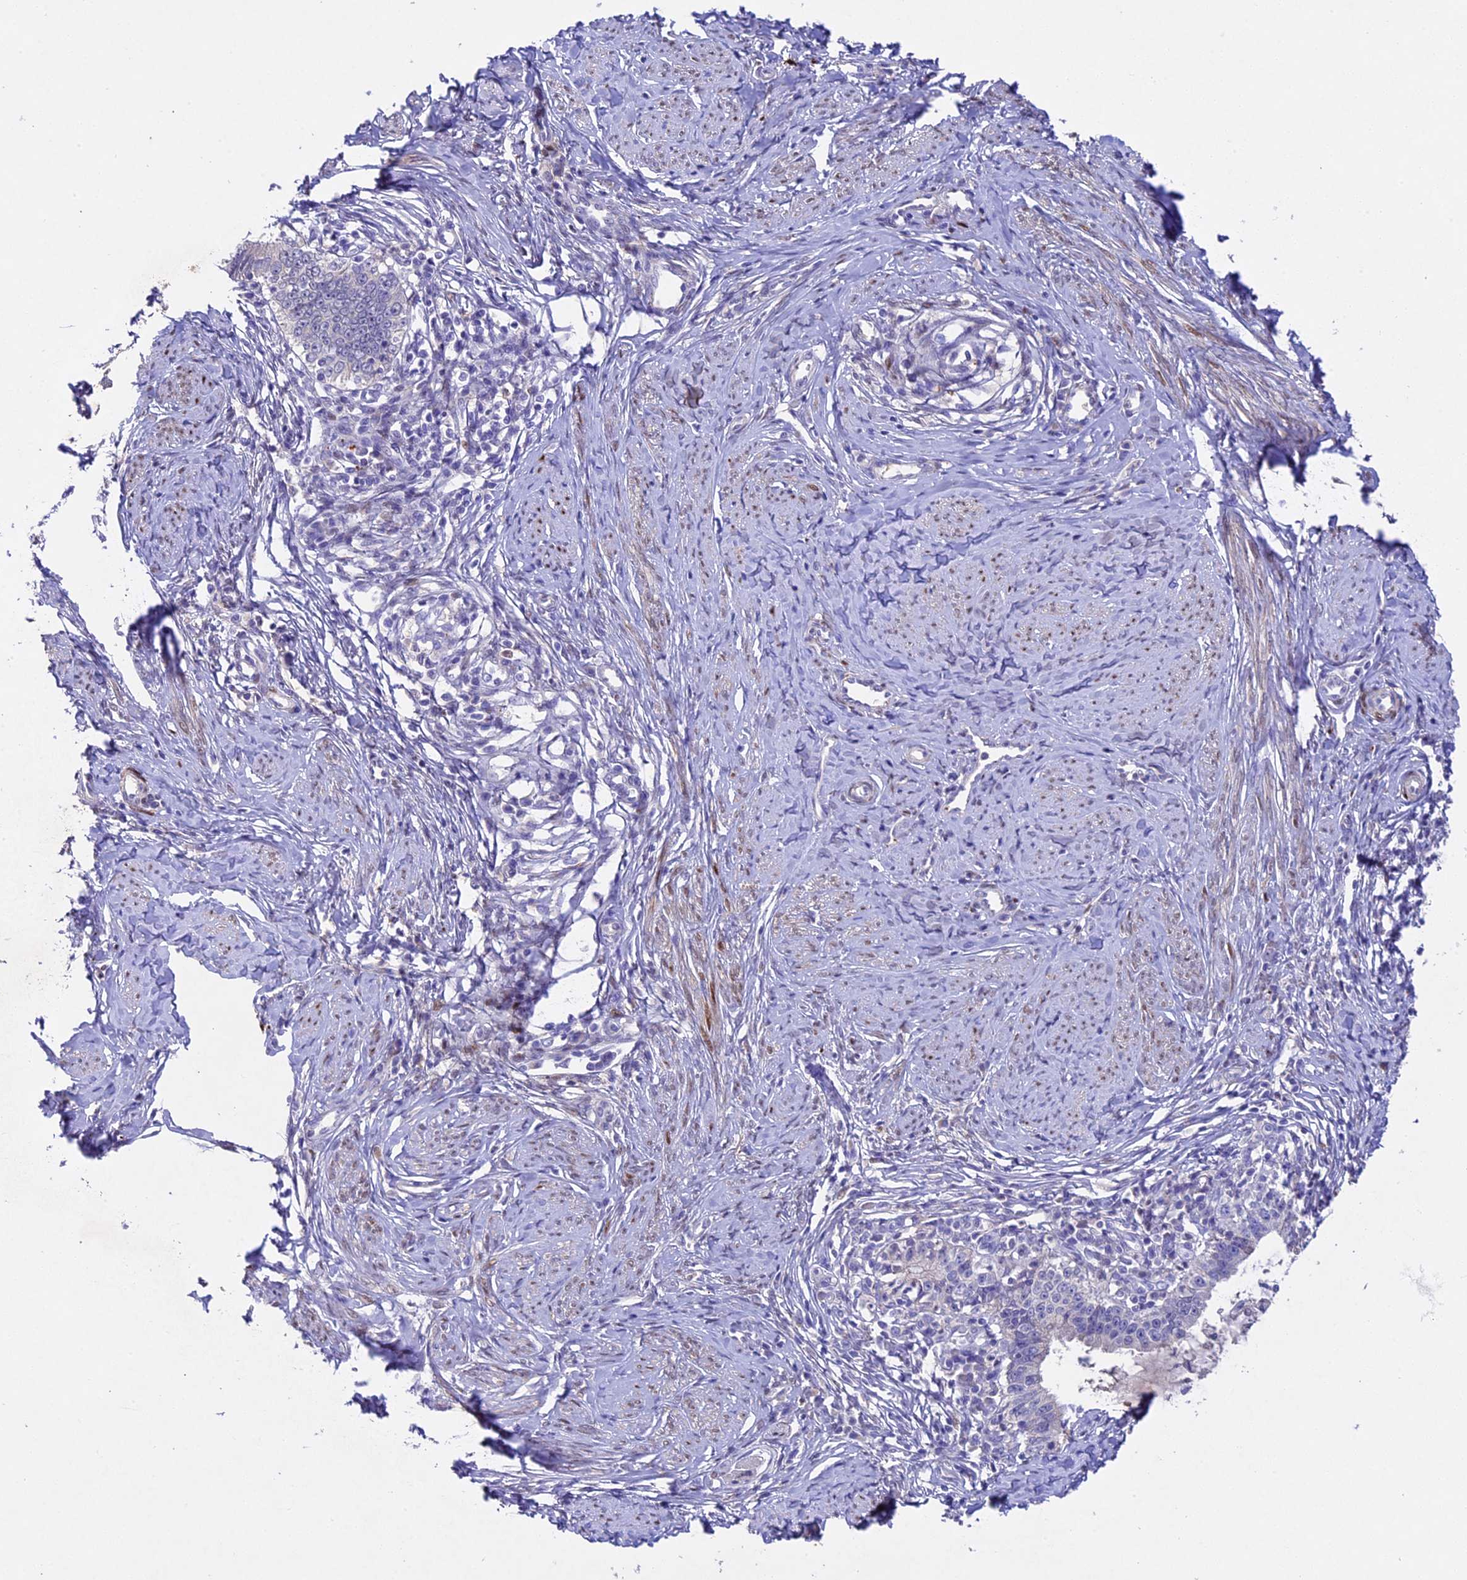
{"staining": {"intensity": "negative", "quantity": "none", "location": "none"}, "tissue": "cervical cancer", "cell_type": "Tumor cells", "image_type": "cancer", "snomed": [{"axis": "morphology", "description": "Adenocarcinoma, NOS"}, {"axis": "topography", "description": "Cervix"}], "caption": "Immunohistochemistry of cervical adenocarcinoma reveals no staining in tumor cells. Brightfield microscopy of IHC stained with DAB (brown) and hematoxylin (blue), captured at high magnification.", "gene": "TGDS", "patient": {"sex": "female", "age": 36}}